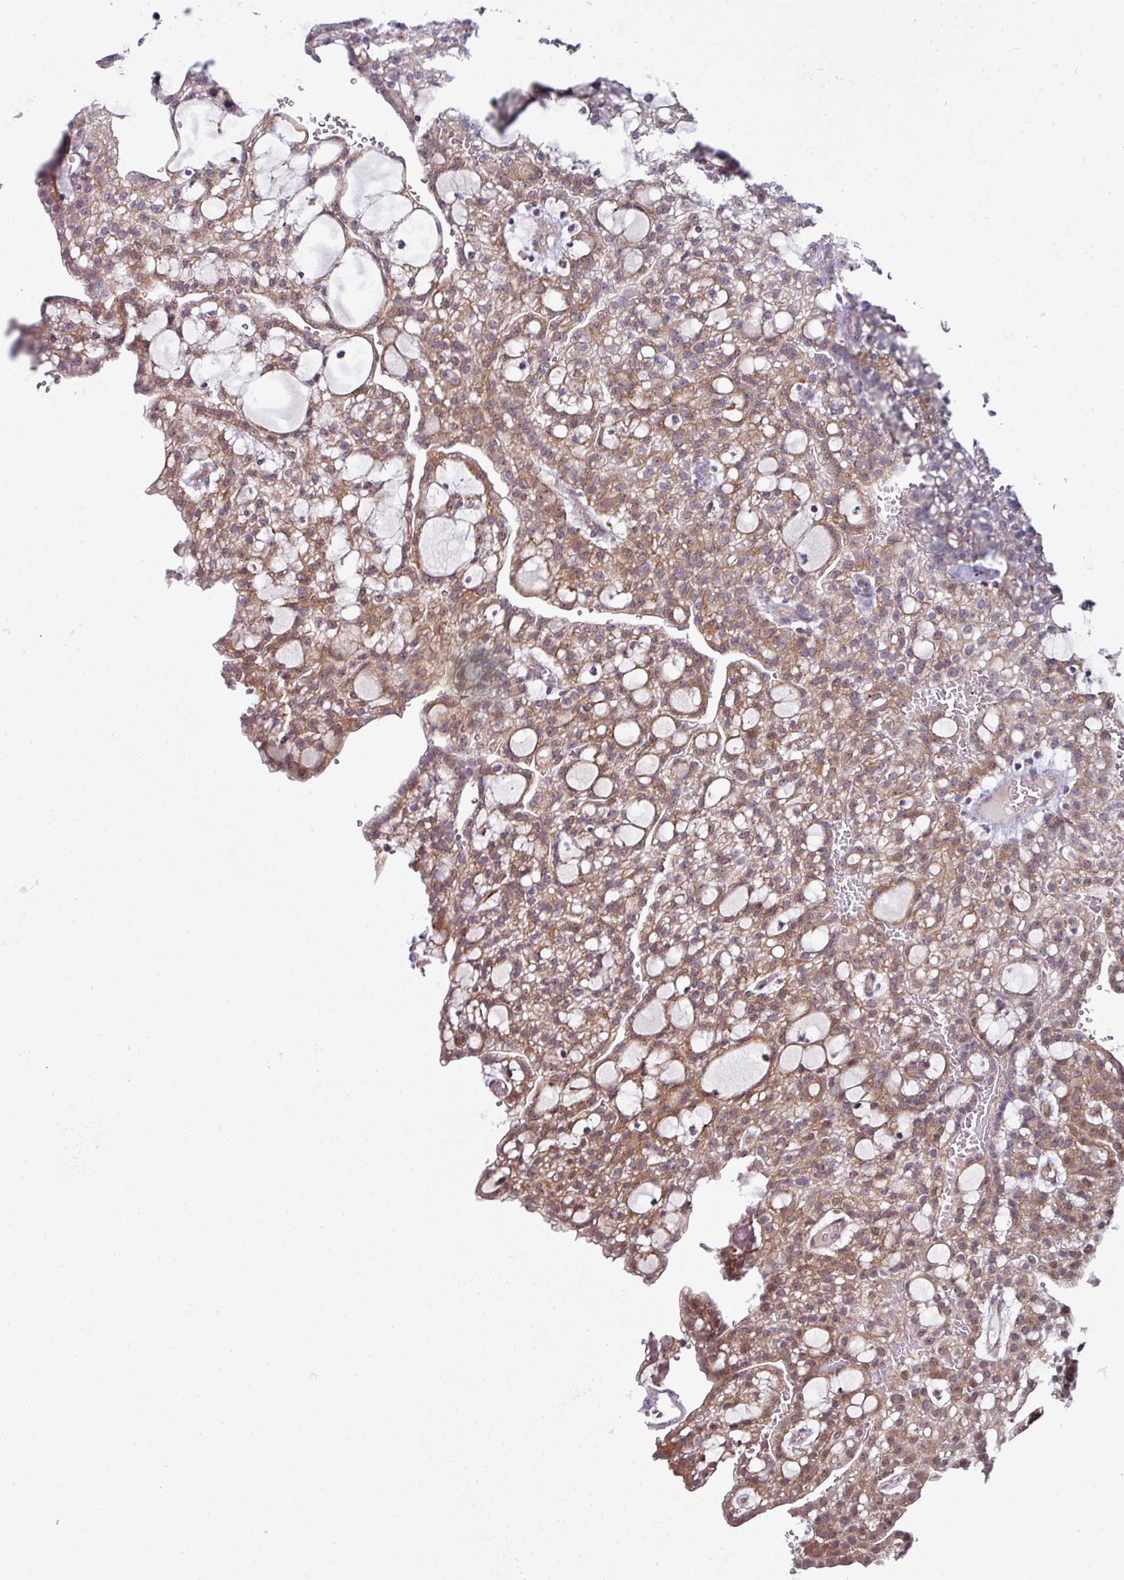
{"staining": {"intensity": "moderate", "quantity": ">75%", "location": "cytoplasmic/membranous"}, "tissue": "renal cancer", "cell_type": "Tumor cells", "image_type": "cancer", "snomed": [{"axis": "morphology", "description": "Adenocarcinoma, NOS"}, {"axis": "topography", "description": "Kidney"}], "caption": "Immunohistochemical staining of human renal cancer exhibits medium levels of moderate cytoplasmic/membranous protein positivity in about >75% of tumor cells. (DAB (3,3'-diaminobenzidine) IHC with brightfield microscopy, high magnification).", "gene": "BMS1", "patient": {"sex": "male", "age": 63}}